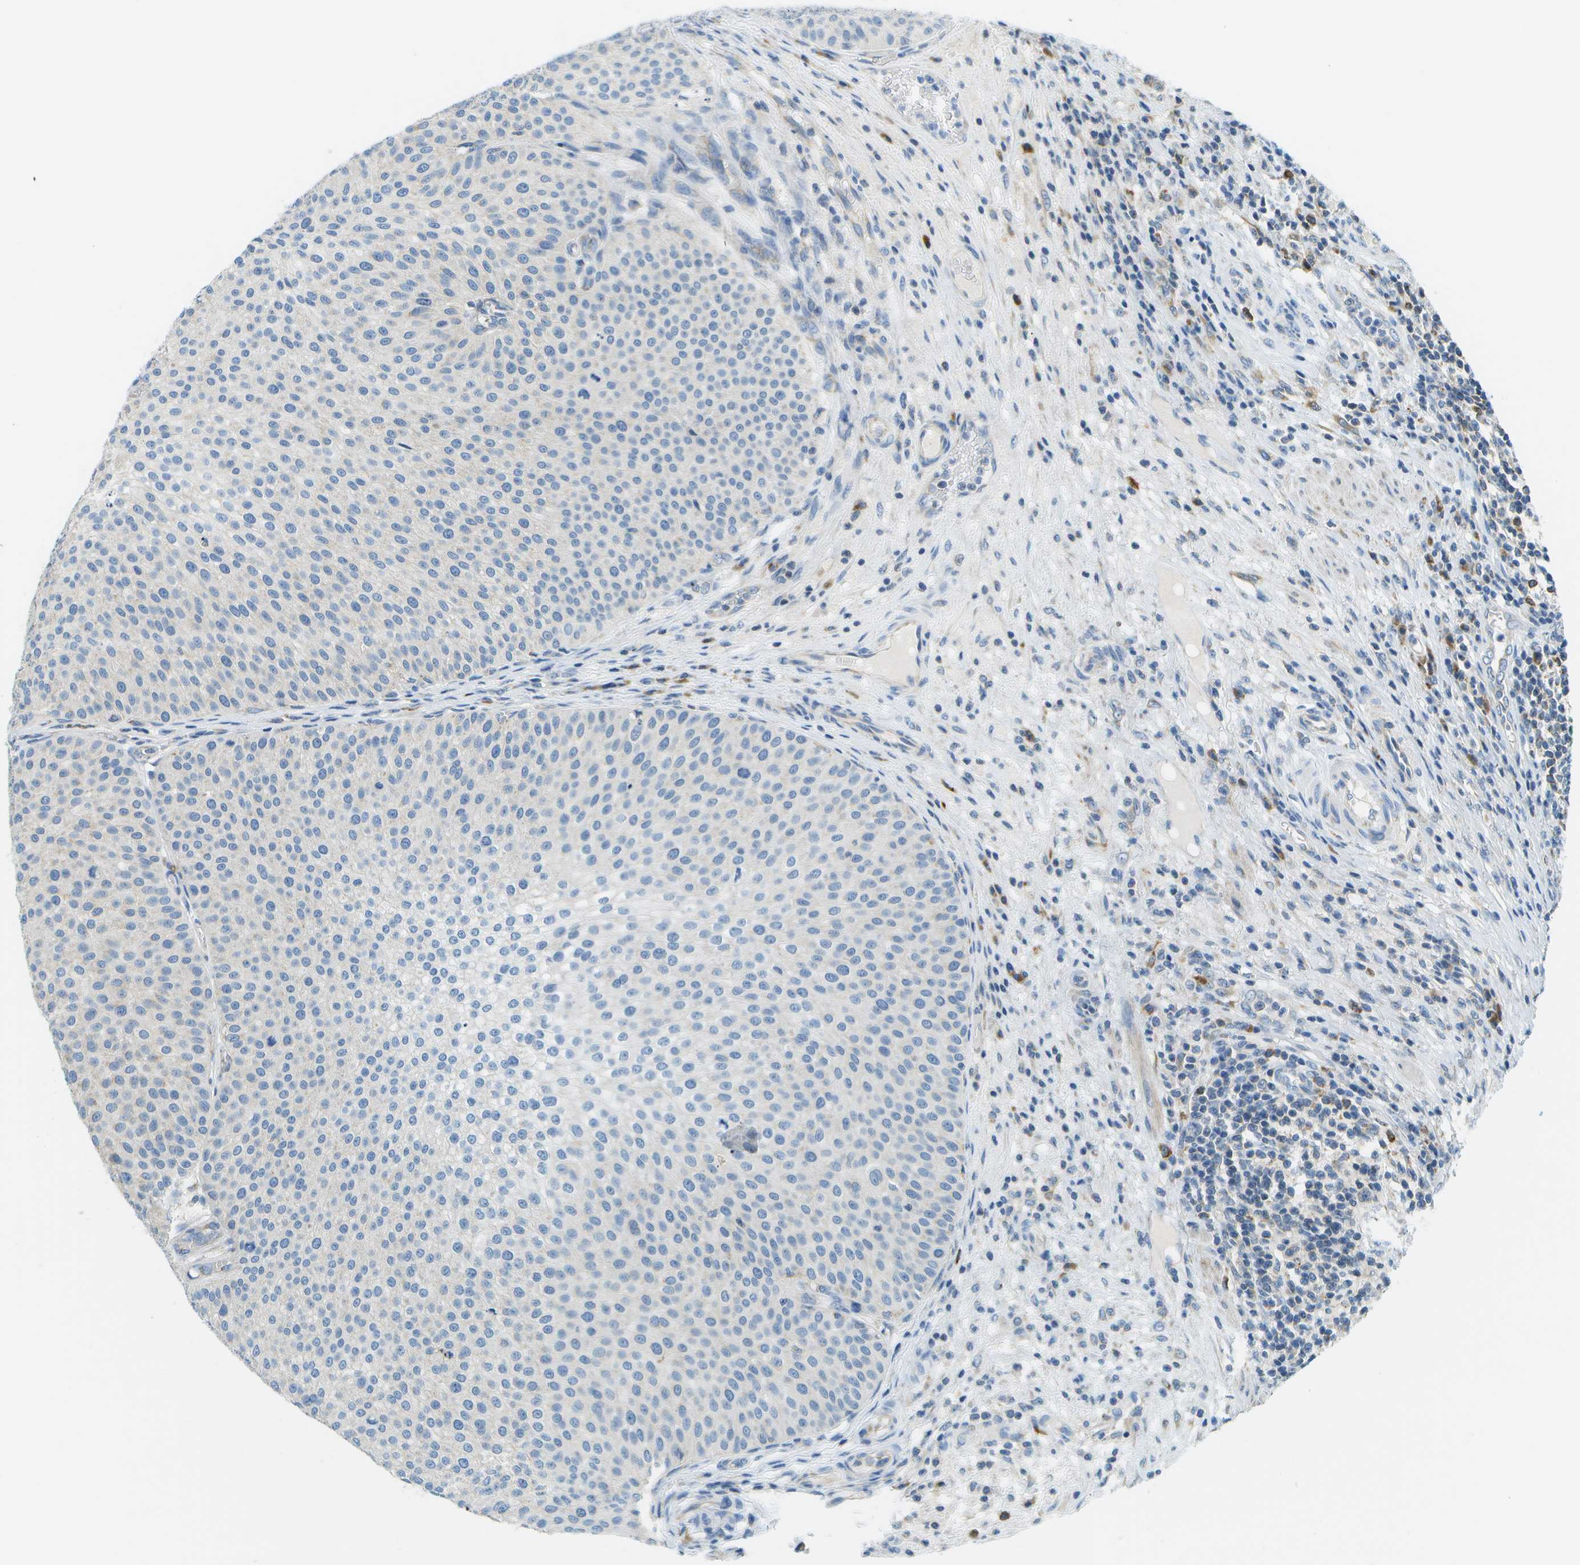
{"staining": {"intensity": "negative", "quantity": "none", "location": "none"}, "tissue": "urothelial cancer", "cell_type": "Tumor cells", "image_type": "cancer", "snomed": [{"axis": "morphology", "description": "Urothelial carcinoma, Low grade"}, {"axis": "topography", "description": "Smooth muscle"}, {"axis": "topography", "description": "Urinary bladder"}], "caption": "Histopathology image shows no significant protein positivity in tumor cells of urothelial cancer.", "gene": "PTGIS", "patient": {"sex": "male", "age": 60}}